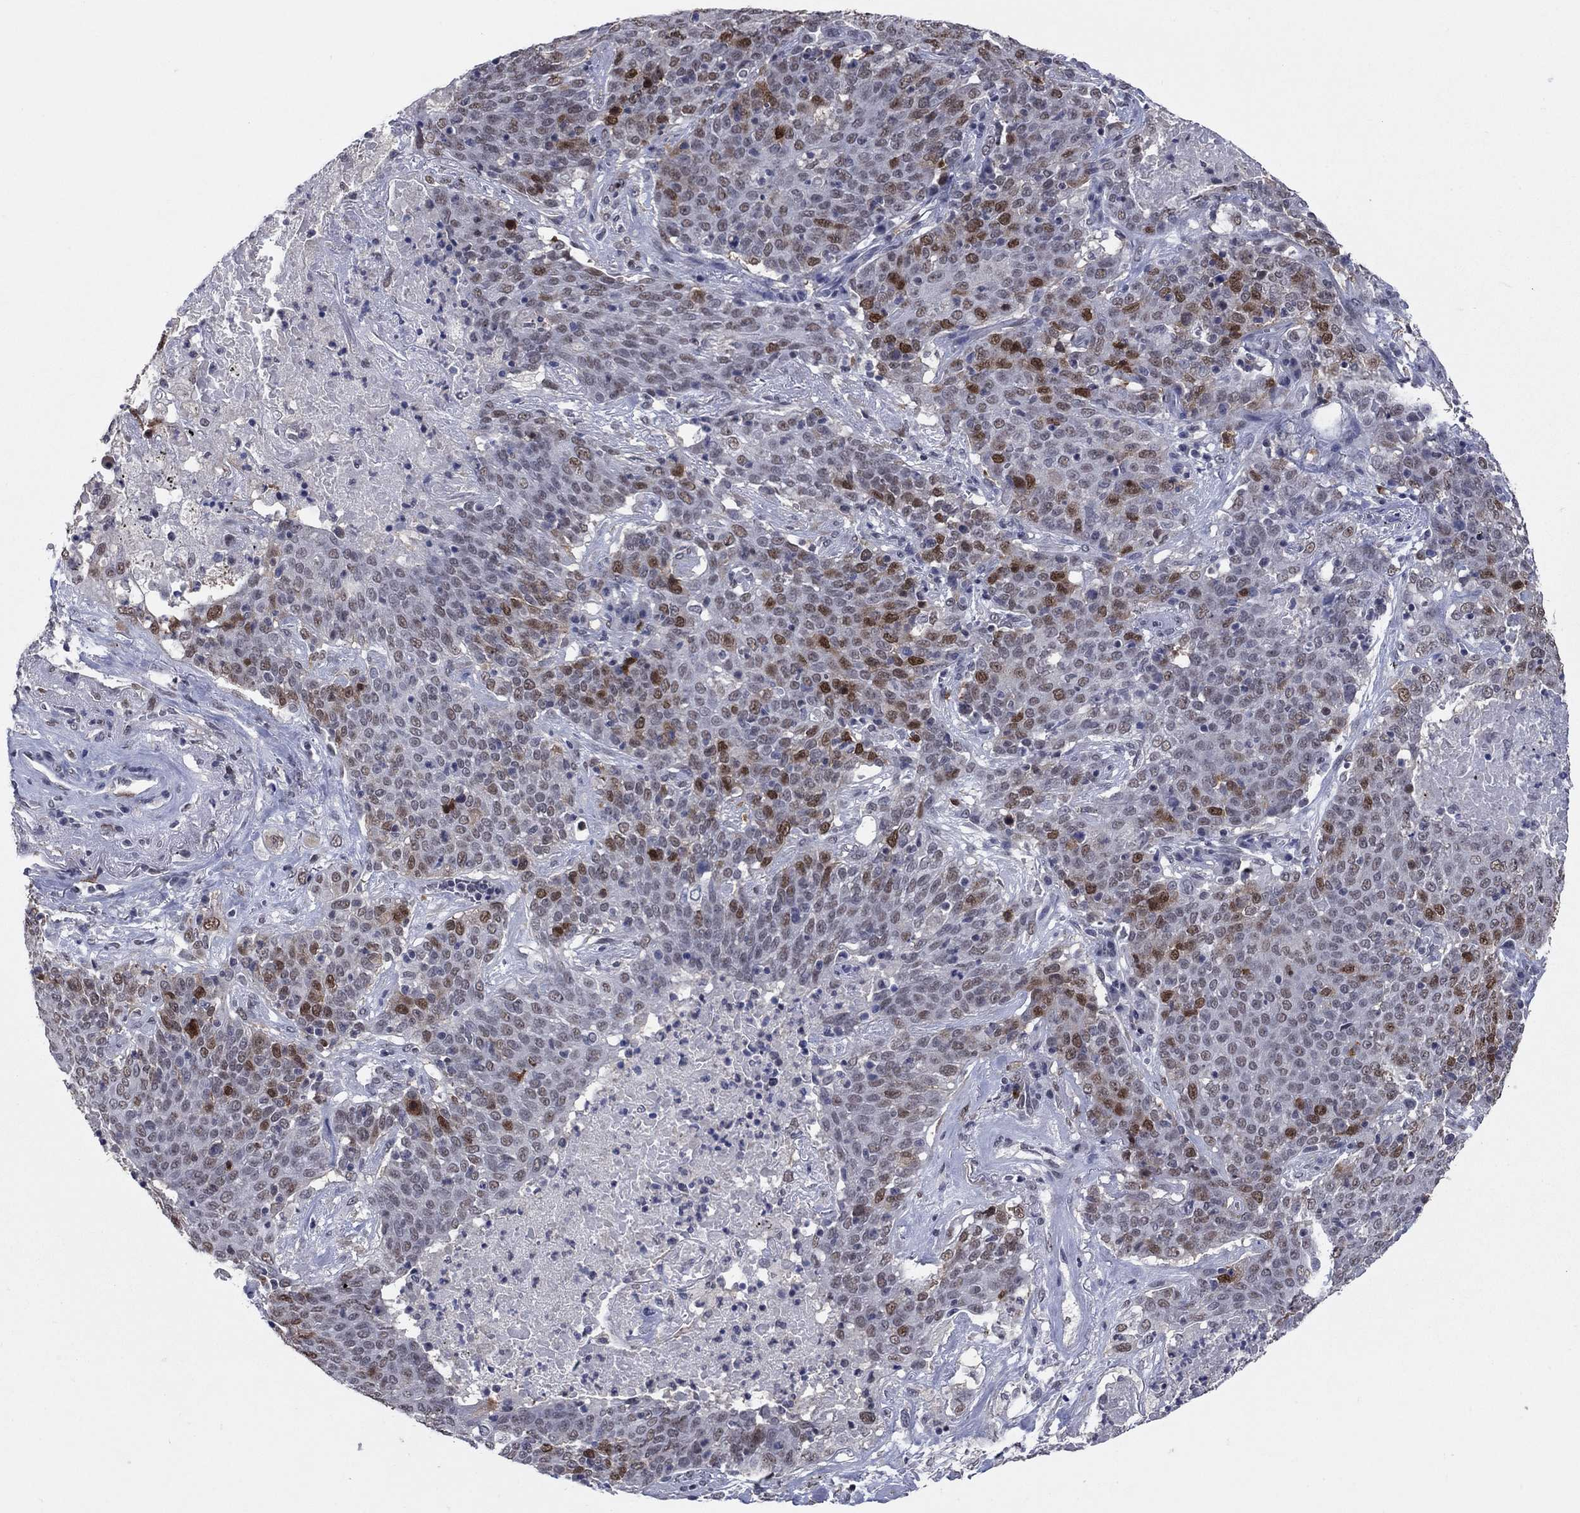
{"staining": {"intensity": "strong", "quantity": "<25%", "location": "nuclear"}, "tissue": "lung cancer", "cell_type": "Tumor cells", "image_type": "cancer", "snomed": [{"axis": "morphology", "description": "Squamous cell carcinoma, NOS"}, {"axis": "topography", "description": "Lung"}], "caption": "Protein expression analysis of human lung cancer (squamous cell carcinoma) reveals strong nuclear positivity in about <25% of tumor cells. Nuclei are stained in blue.", "gene": "TYMS", "patient": {"sex": "male", "age": 82}}